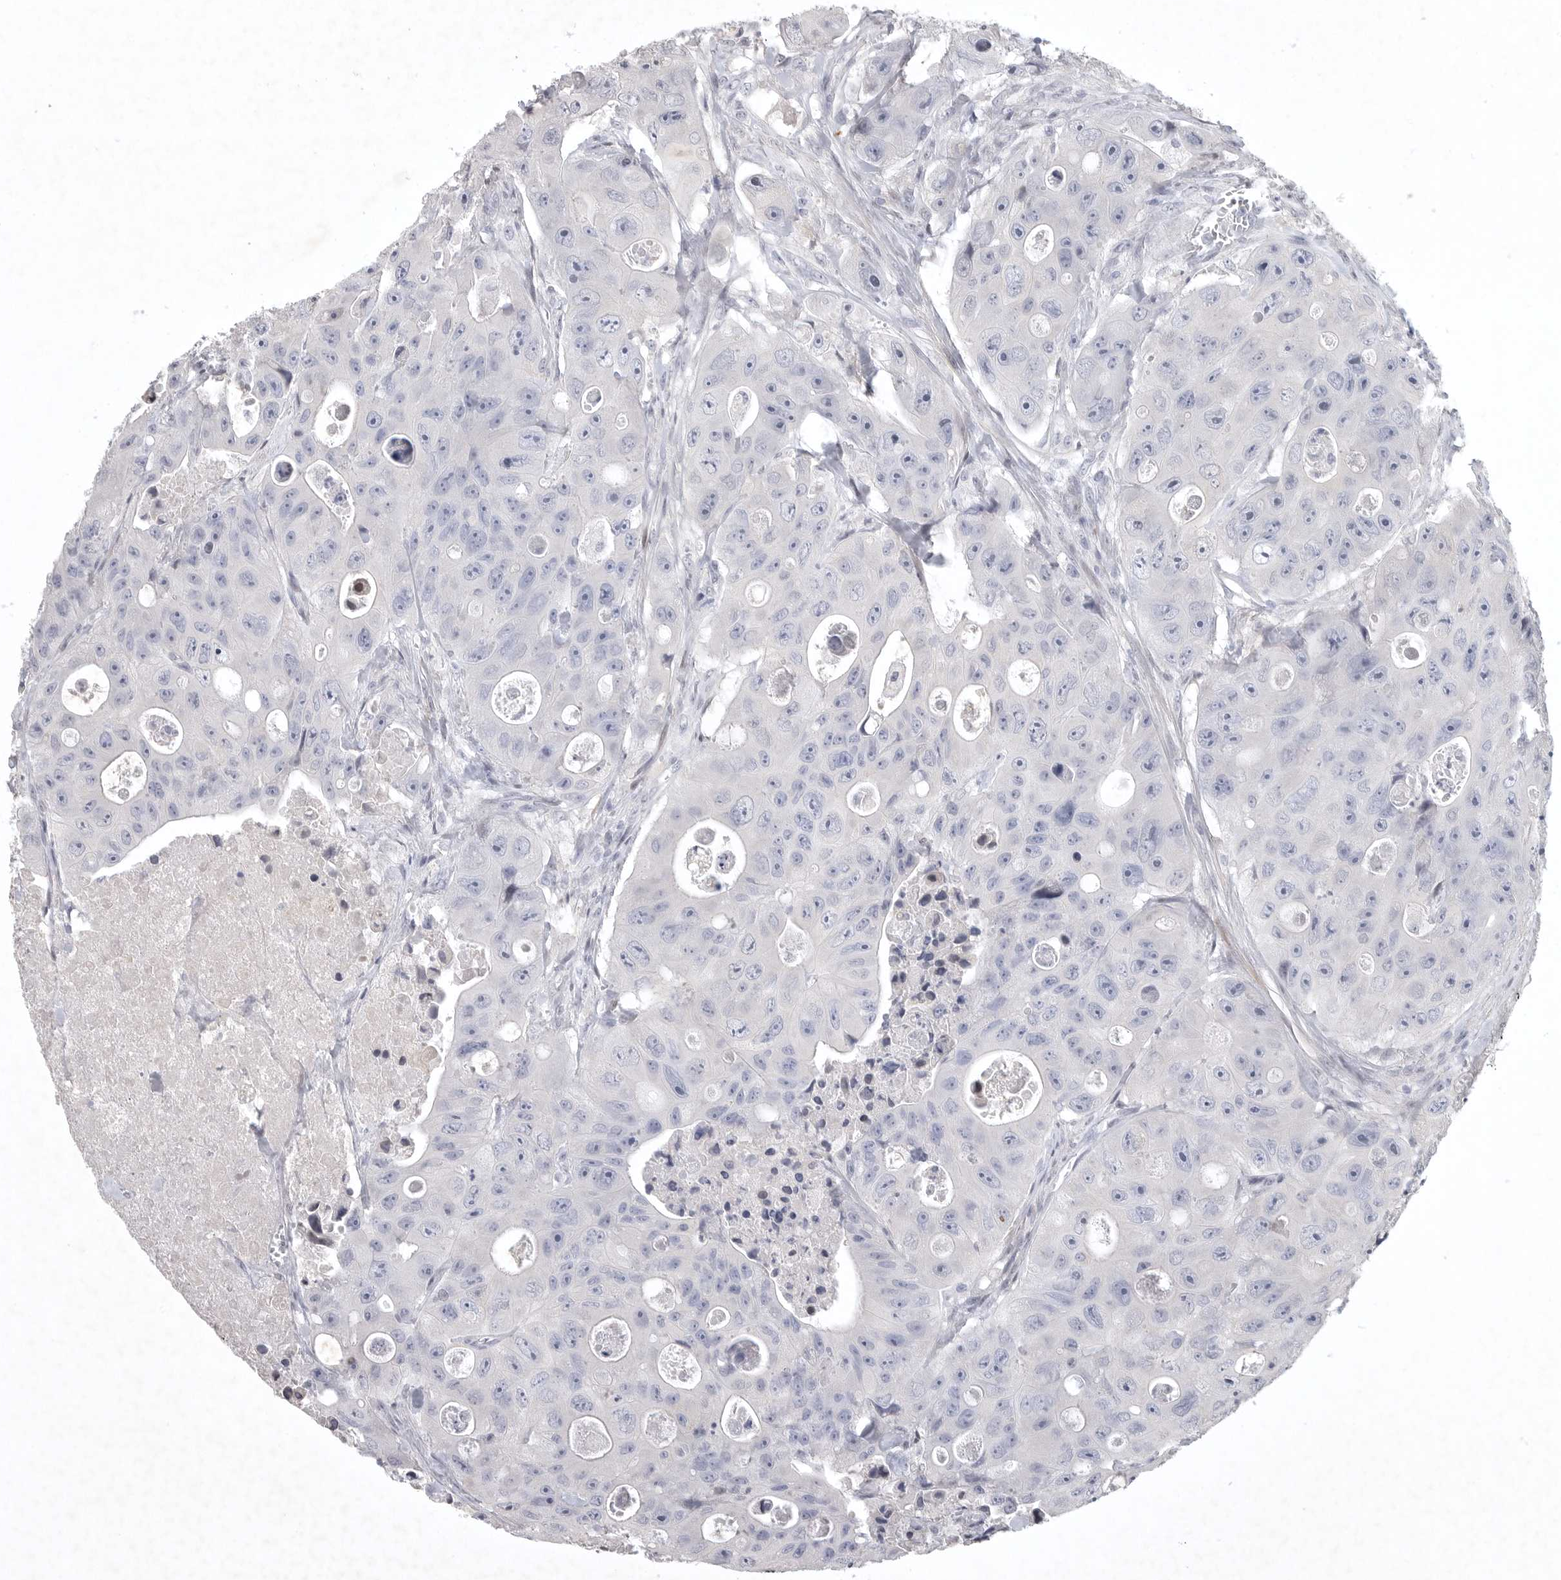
{"staining": {"intensity": "negative", "quantity": "none", "location": "none"}, "tissue": "colorectal cancer", "cell_type": "Tumor cells", "image_type": "cancer", "snomed": [{"axis": "morphology", "description": "Adenocarcinoma, NOS"}, {"axis": "topography", "description": "Colon"}], "caption": "An immunohistochemistry micrograph of adenocarcinoma (colorectal) is shown. There is no staining in tumor cells of adenocarcinoma (colorectal).", "gene": "TNR", "patient": {"sex": "female", "age": 46}}